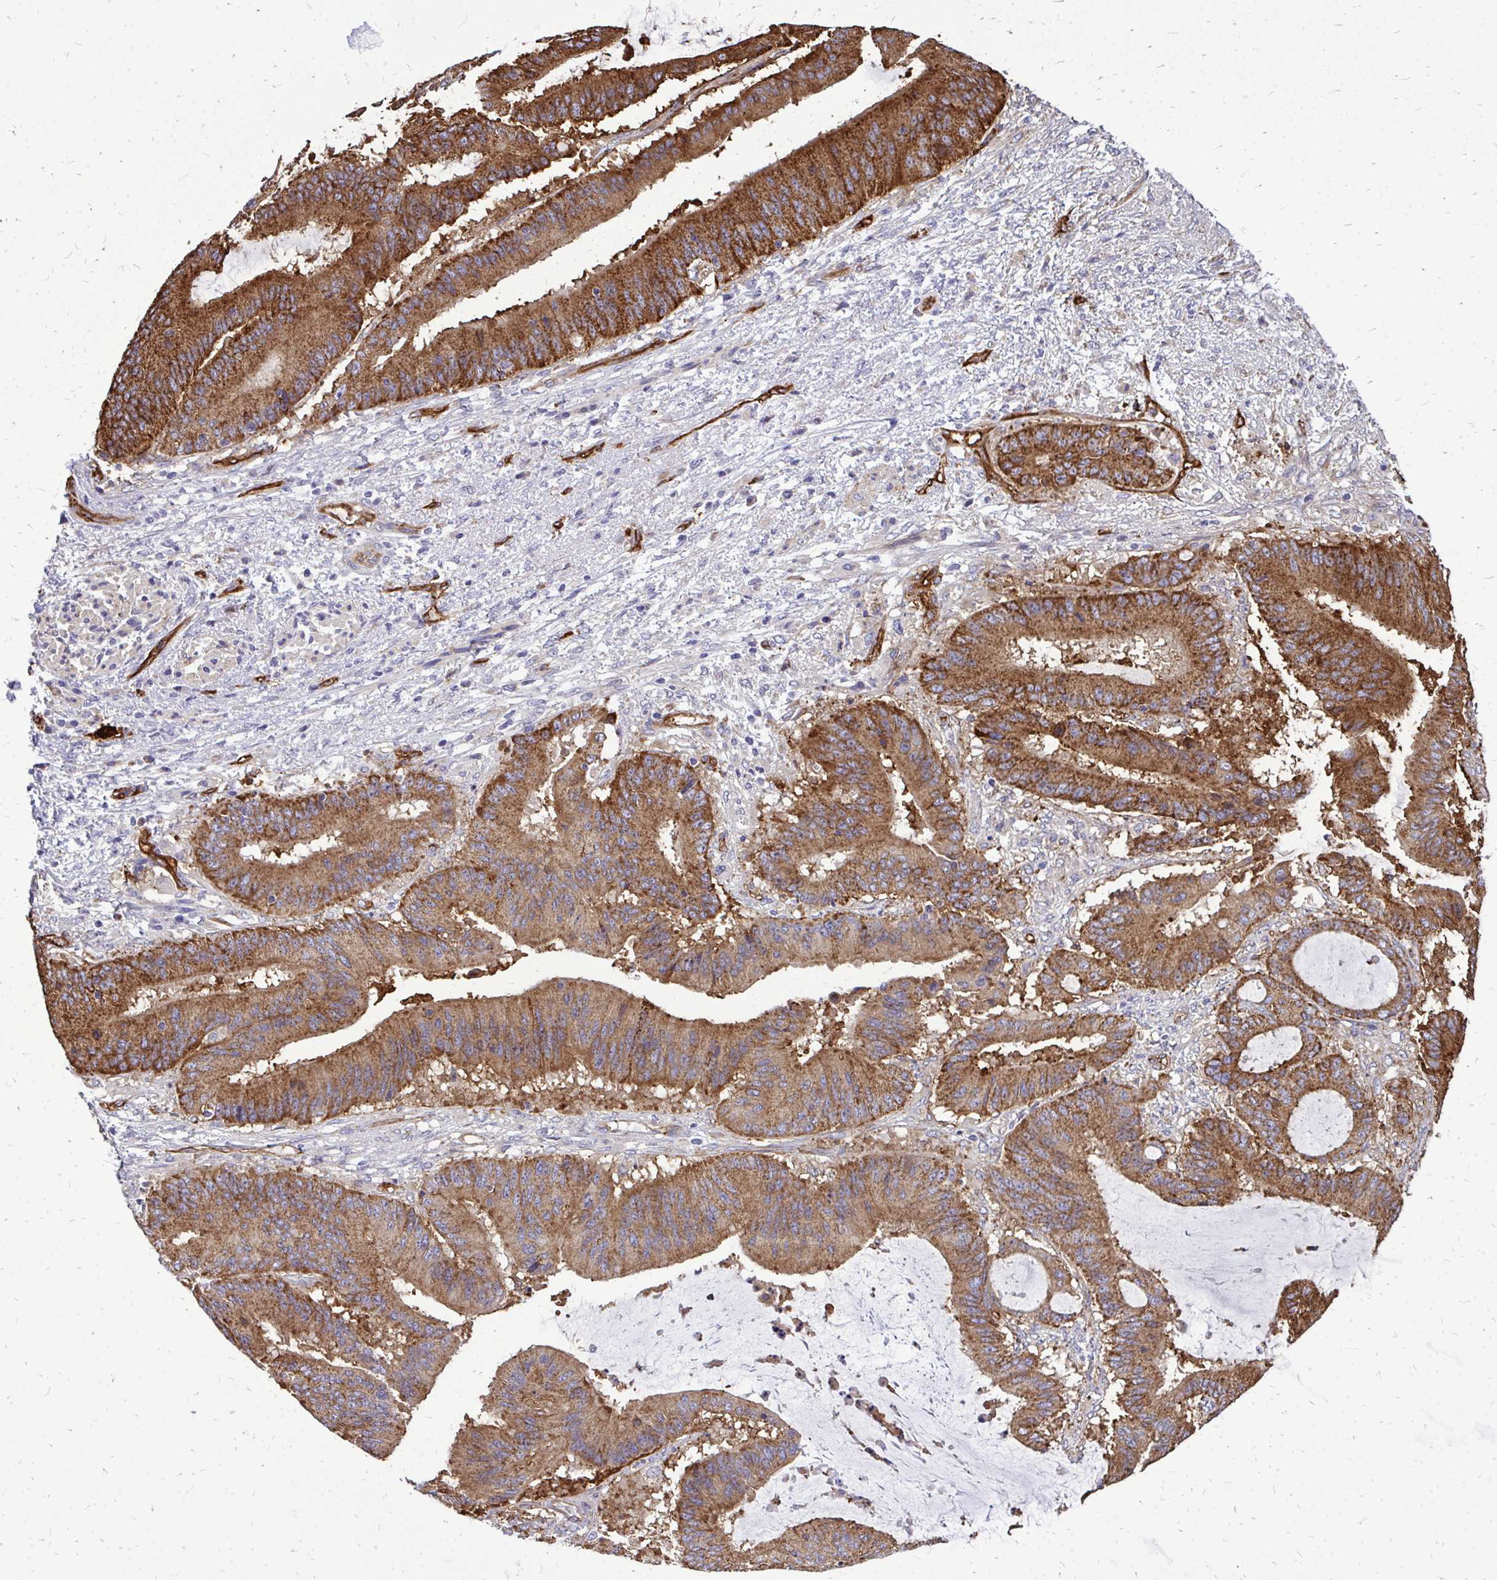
{"staining": {"intensity": "strong", "quantity": ">75%", "location": "cytoplasmic/membranous"}, "tissue": "liver cancer", "cell_type": "Tumor cells", "image_type": "cancer", "snomed": [{"axis": "morphology", "description": "Normal tissue, NOS"}, {"axis": "morphology", "description": "Cholangiocarcinoma"}, {"axis": "topography", "description": "Liver"}, {"axis": "topography", "description": "Peripheral nerve tissue"}], "caption": "Liver cancer (cholangiocarcinoma) stained with immunohistochemistry (IHC) shows strong cytoplasmic/membranous expression in about >75% of tumor cells.", "gene": "MARCKSL1", "patient": {"sex": "female", "age": 73}}